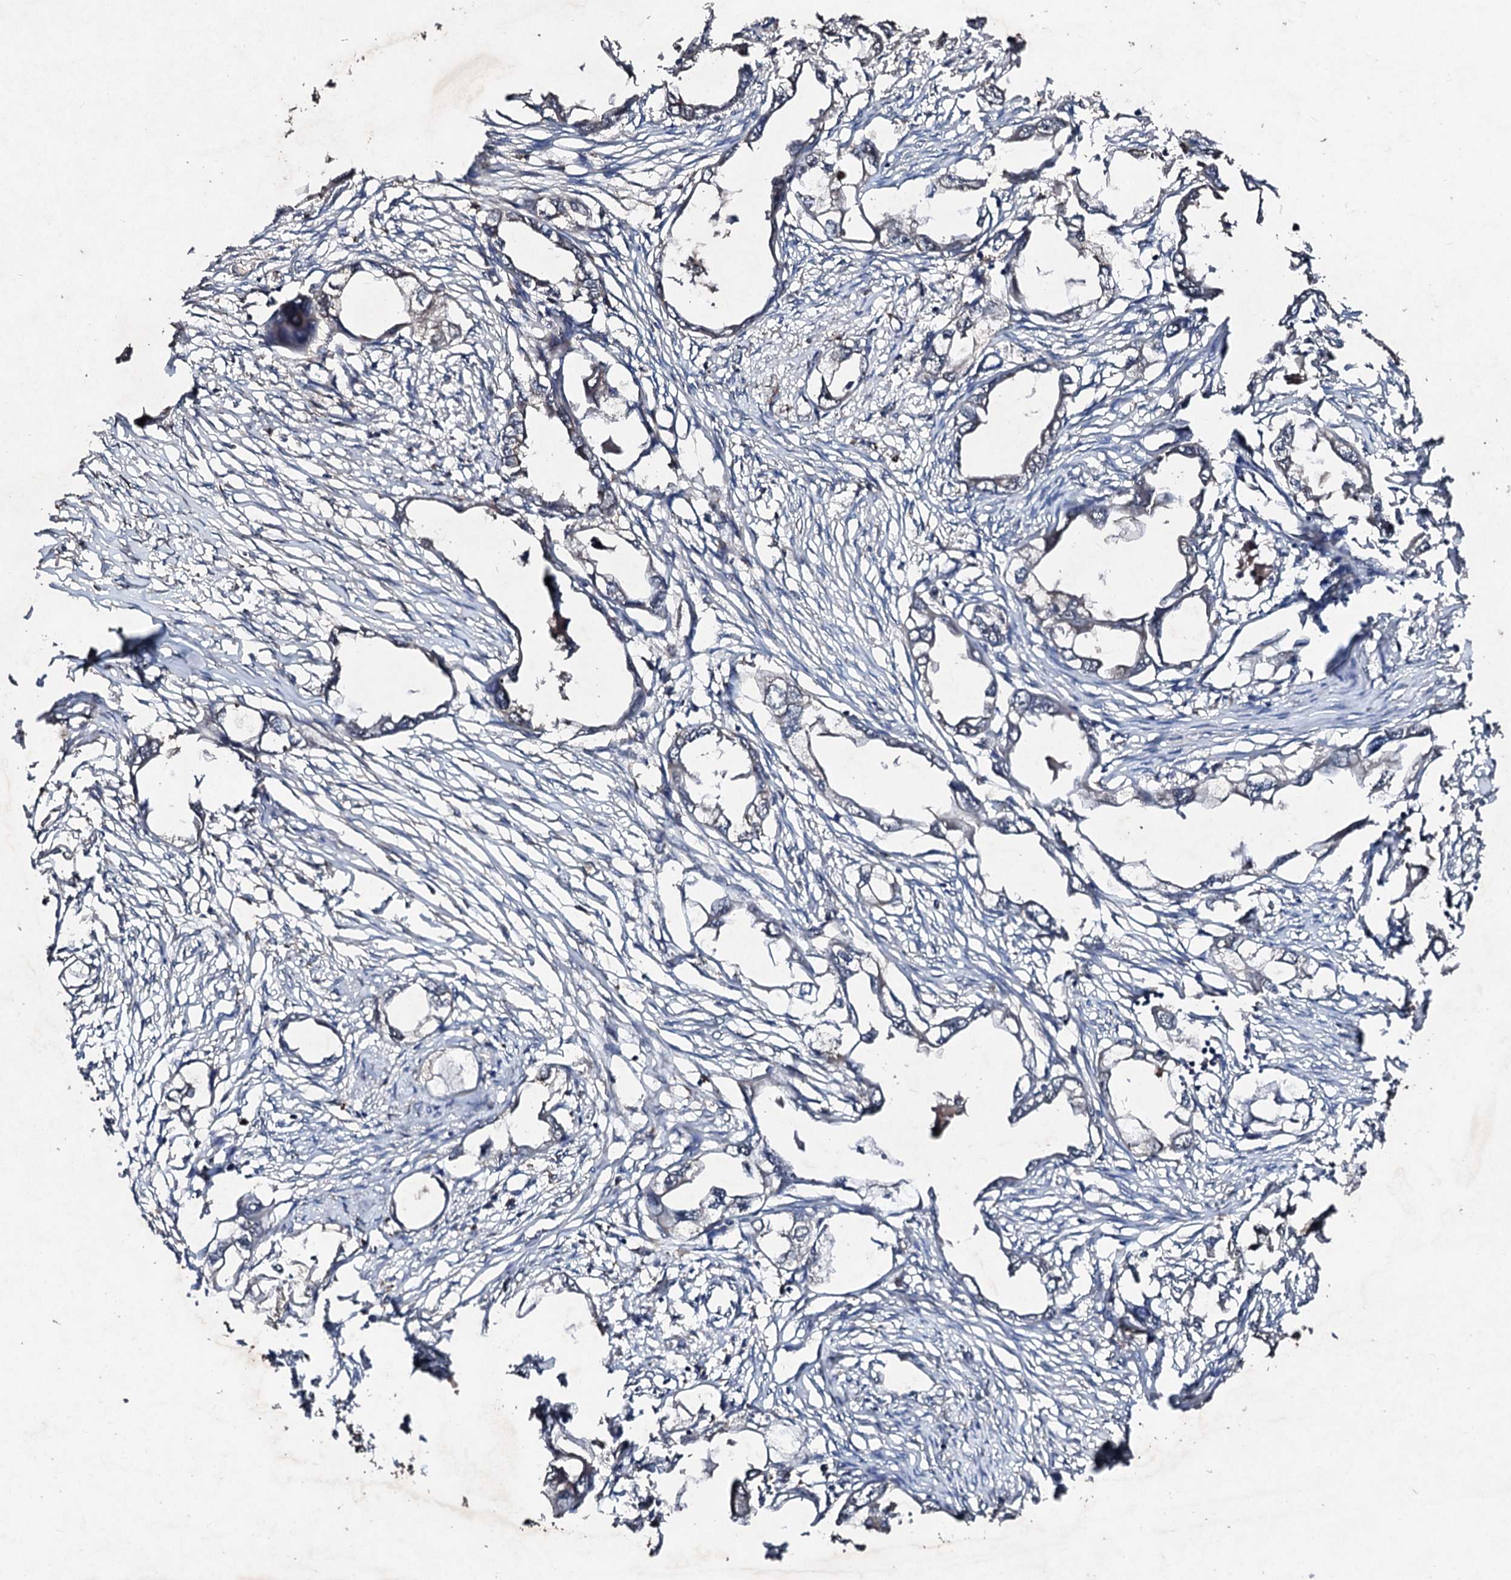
{"staining": {"intensity": "negative", "quantity": "none", "location": "none"}, "tissue": "endometrial cancer", "cell_type": "Tumor cells", "image_type": "cancer", "snomed": [{"axis": "morphology", "description": "Adenocarcinoma, NOS"}, {"axis": "morphology", "description": "Adenocarcinoma, metastatic, NOS"}, {"axis": "topography", "description": "Adipose tissue"}, {"axis": "topography", "description": "Endometrium"}], "caption": "Immunohistochemistry image of human endometrial adenocarcinoma stained for a protein (brown), which displays no staining in tumor cells.", "gene": "KERA", "patient": {"sex": "female", "age": 67}}